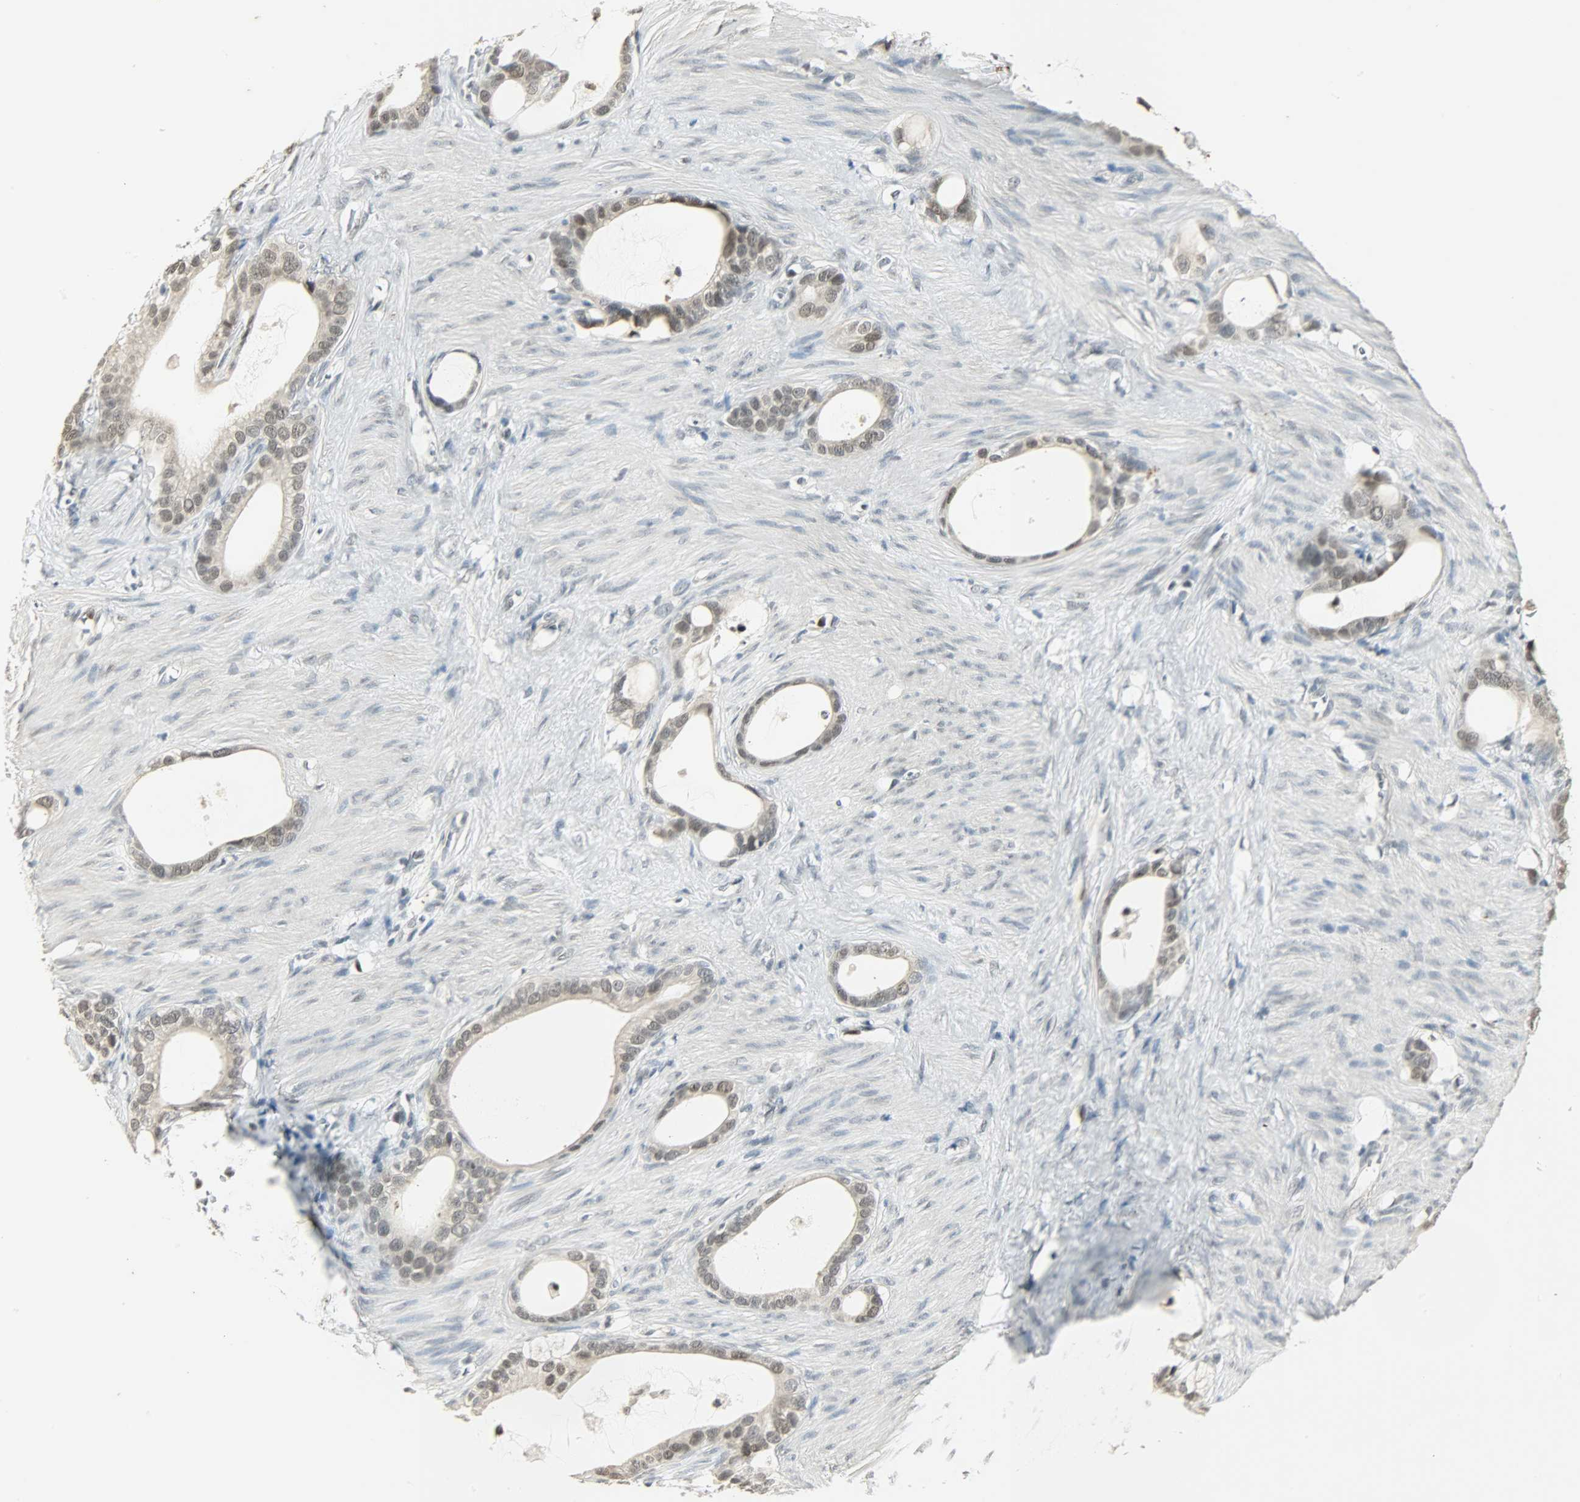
{"staining": {"intensity": "weak", "quantity": "25%-75%", "location": "nuclear"}, "tissue": "stomach cancer", "cell_type": "Tumor cells", "image_type": "cancer", "snomed": [{"axis": "morphology", "description": "Adenocarcinoma, NOS"}, {"axis": "topography", "description": "Stomach"}], "caption": "Adenocarcinoma (stomach) stained with immunohistochemistry (IHC) shows weak nuclear expression in about 25%-75% of tumor cells.", "gene": "SMARCA5", "patient": {"sex": "female", "age": 75}}